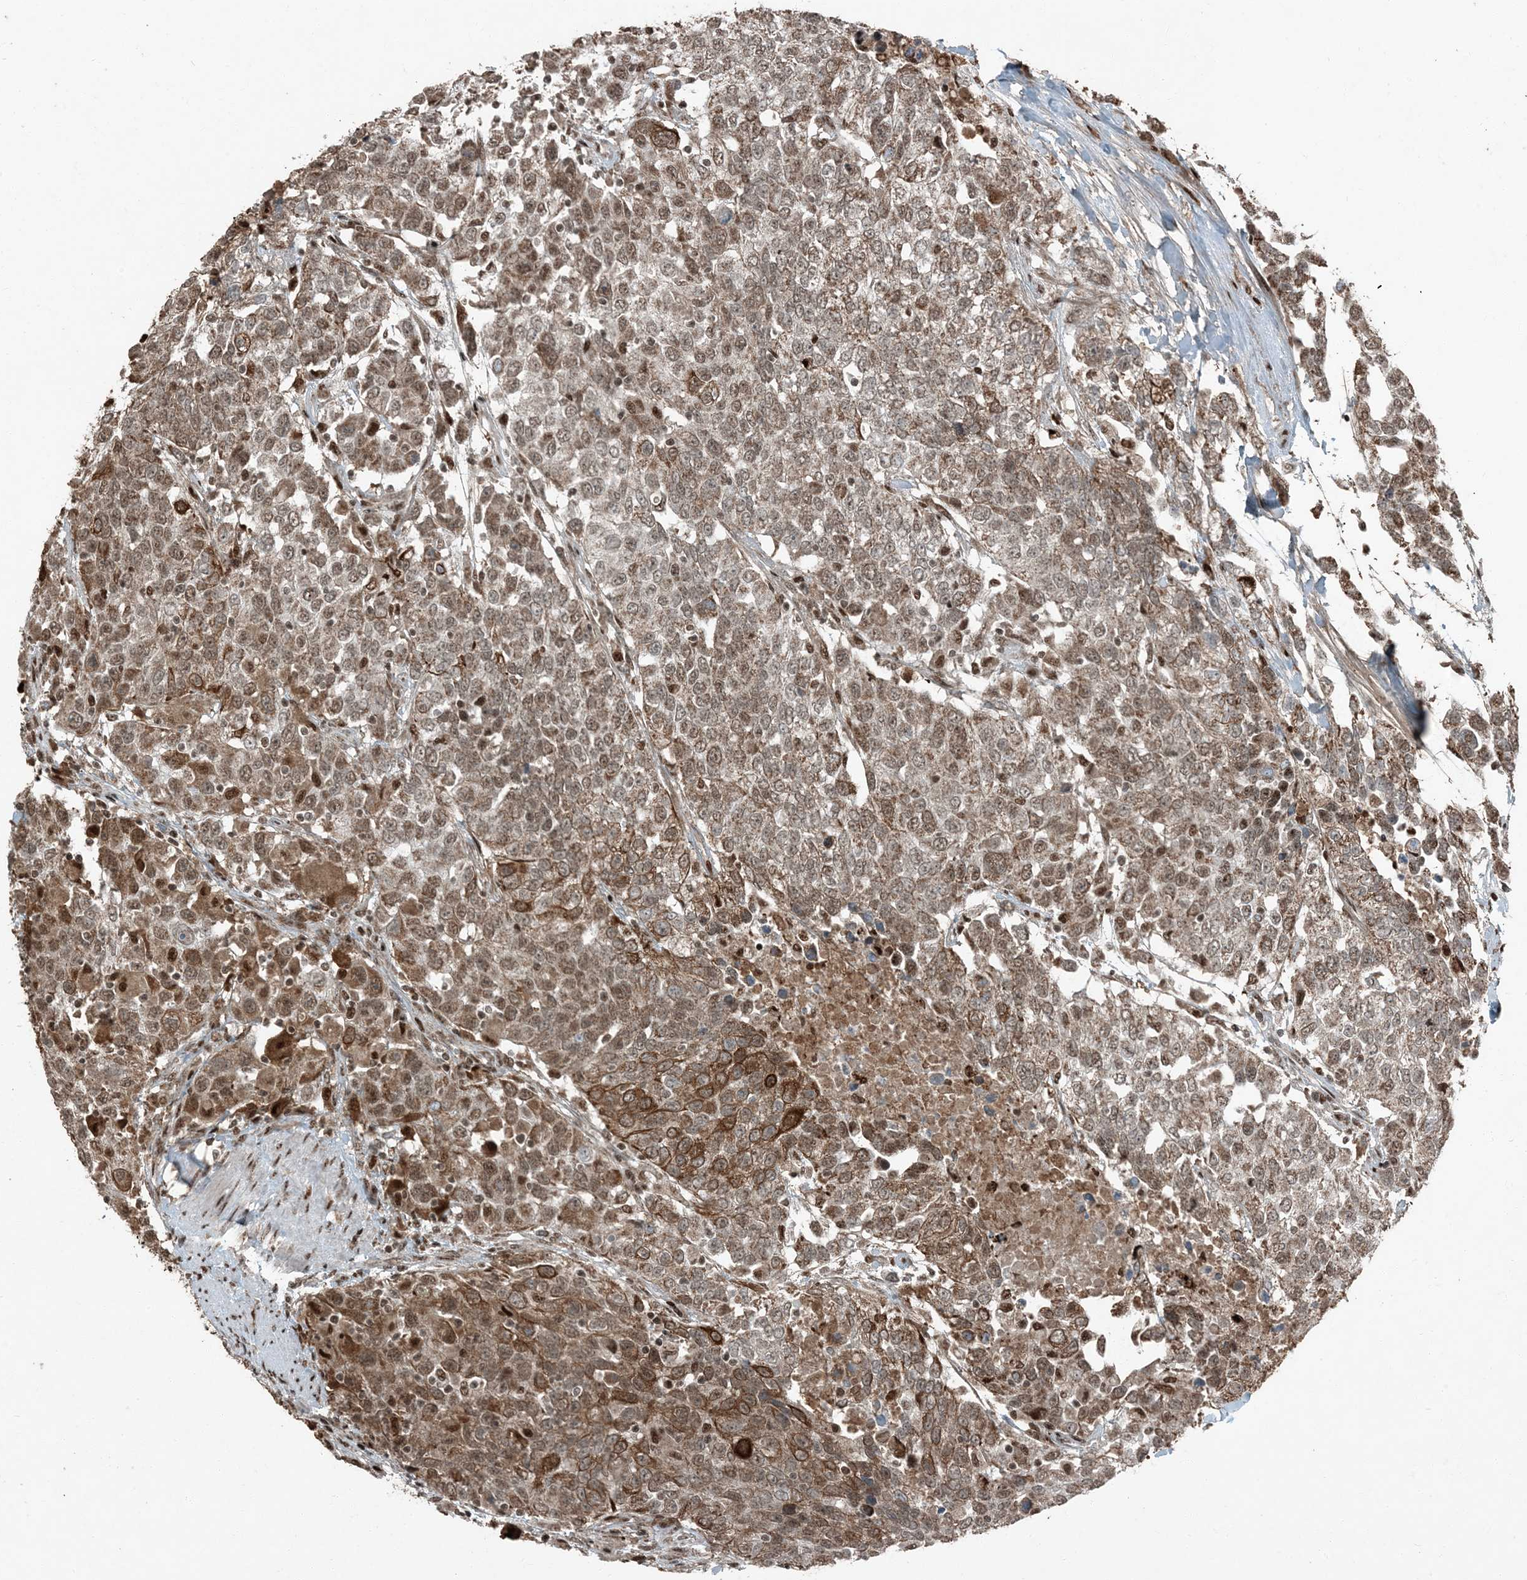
{"staining": {"intensity": "moderate", "quantity": ">75%", "location": "cytoplasmic/membranous,nuclear"}, "tissue": "urothelial cancer", "cell_type": "Tumor cells", "image_type": "cancer", "snomed": [{"axis": "morphology", "description": "Urothelial carcinoma, High grade"}, {"axis": "topography", "description": "Urinary bladder"}], "caption": "Approximately >75% of tumor cells in urothelial carcinoma (high-grade) display moderate cytoplasmic/membranous and nuclear protein staining as visualized by brown immunohistochemical staining.", "gene": "TADA2B", "patient": {"sex": "female", "age": 80}}